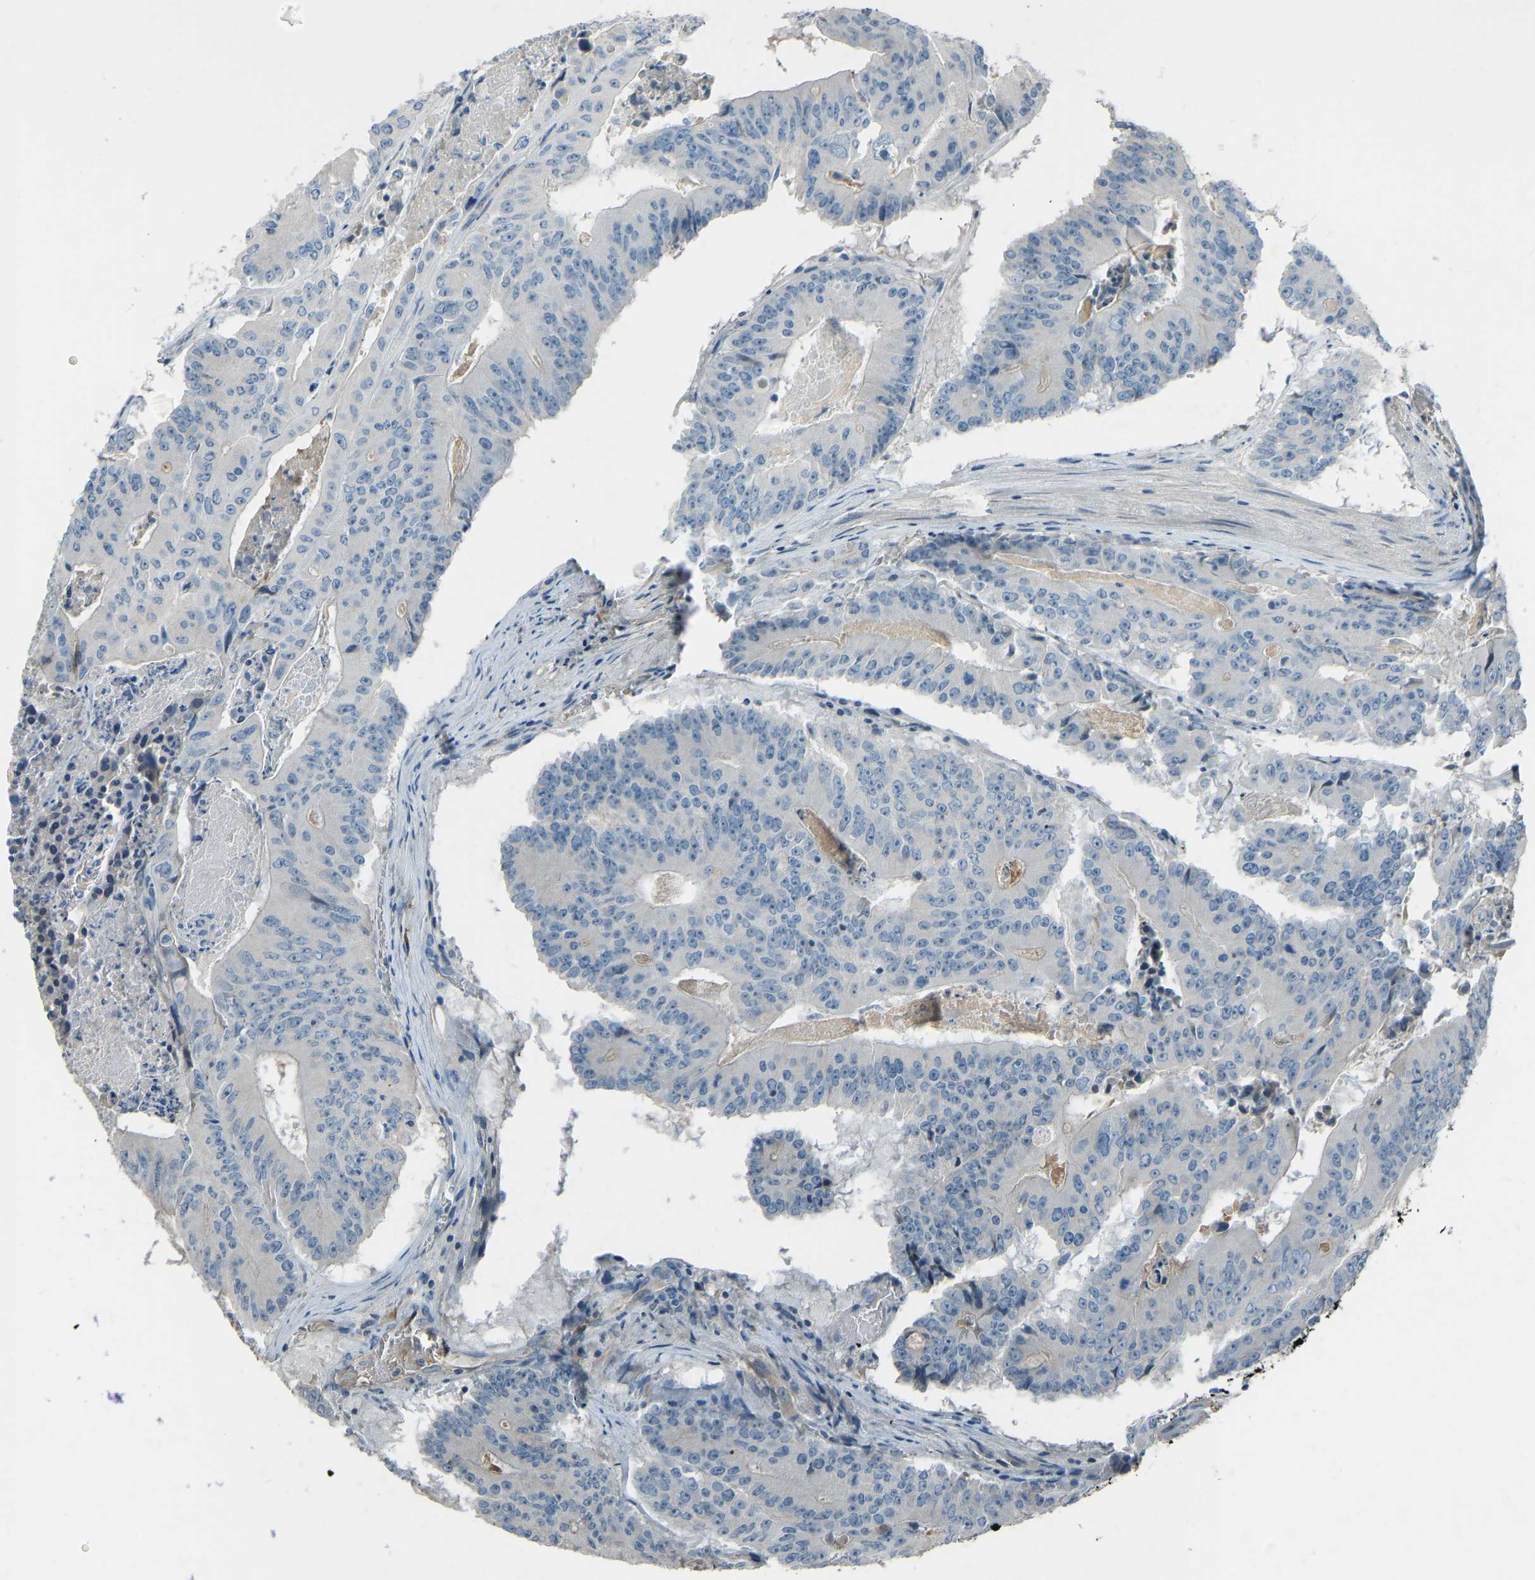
{"staining": {"intensity": "negative", "quantity": "none", "location": "none"}, "tissue": "colorectal cancer", "cell_type": "Tumor cells", "image_type": "cancer", "snomed": [{"axis": "morphology", "description": "Adenocarcinoma, NOS"}, {"axis": "topography", "description": "Colon"}], "caption": "There is no significant staining in tumor cells of colorectal cancer.", "gene": "FBLN2", "patient": {"sex": "male", "age": 87}}